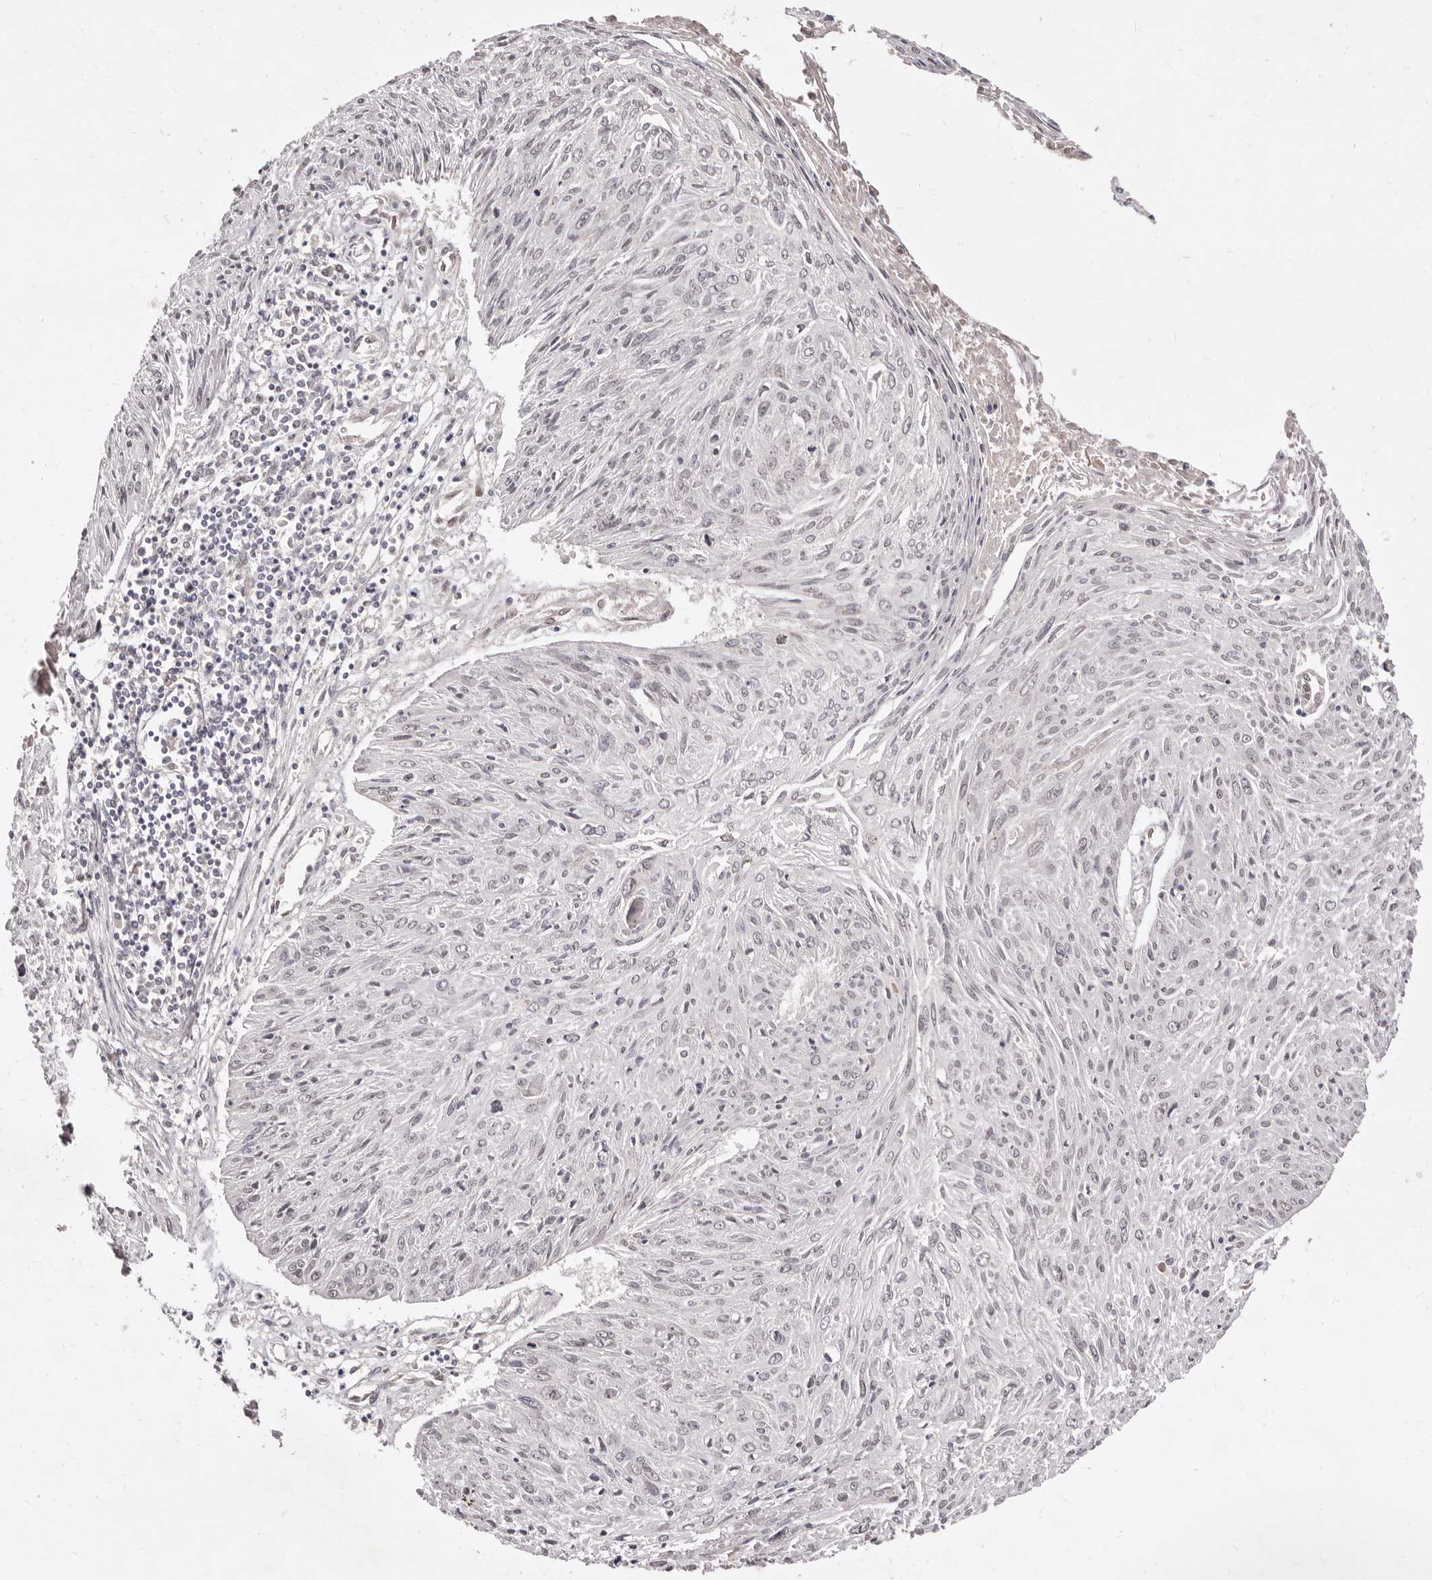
{"staining": {"intensity": "negative", "quantity": "none", "location": "none"}, "tissue": "cervical cancer", "cell_type": "Tumor cells", "image_type": "cancer", "snomed": [{"axis": "morphology", "description": "Squamous cell carcinoma, NOS"}, {"axis": "topography", "description": "Cervix"}], "caption": "This is an immunohistochemistry photomicrograph of cervical cancer. There is no staining in tumor cells.", "gene": "LCORL", "patient": {"sex": "female", "age": 51}}